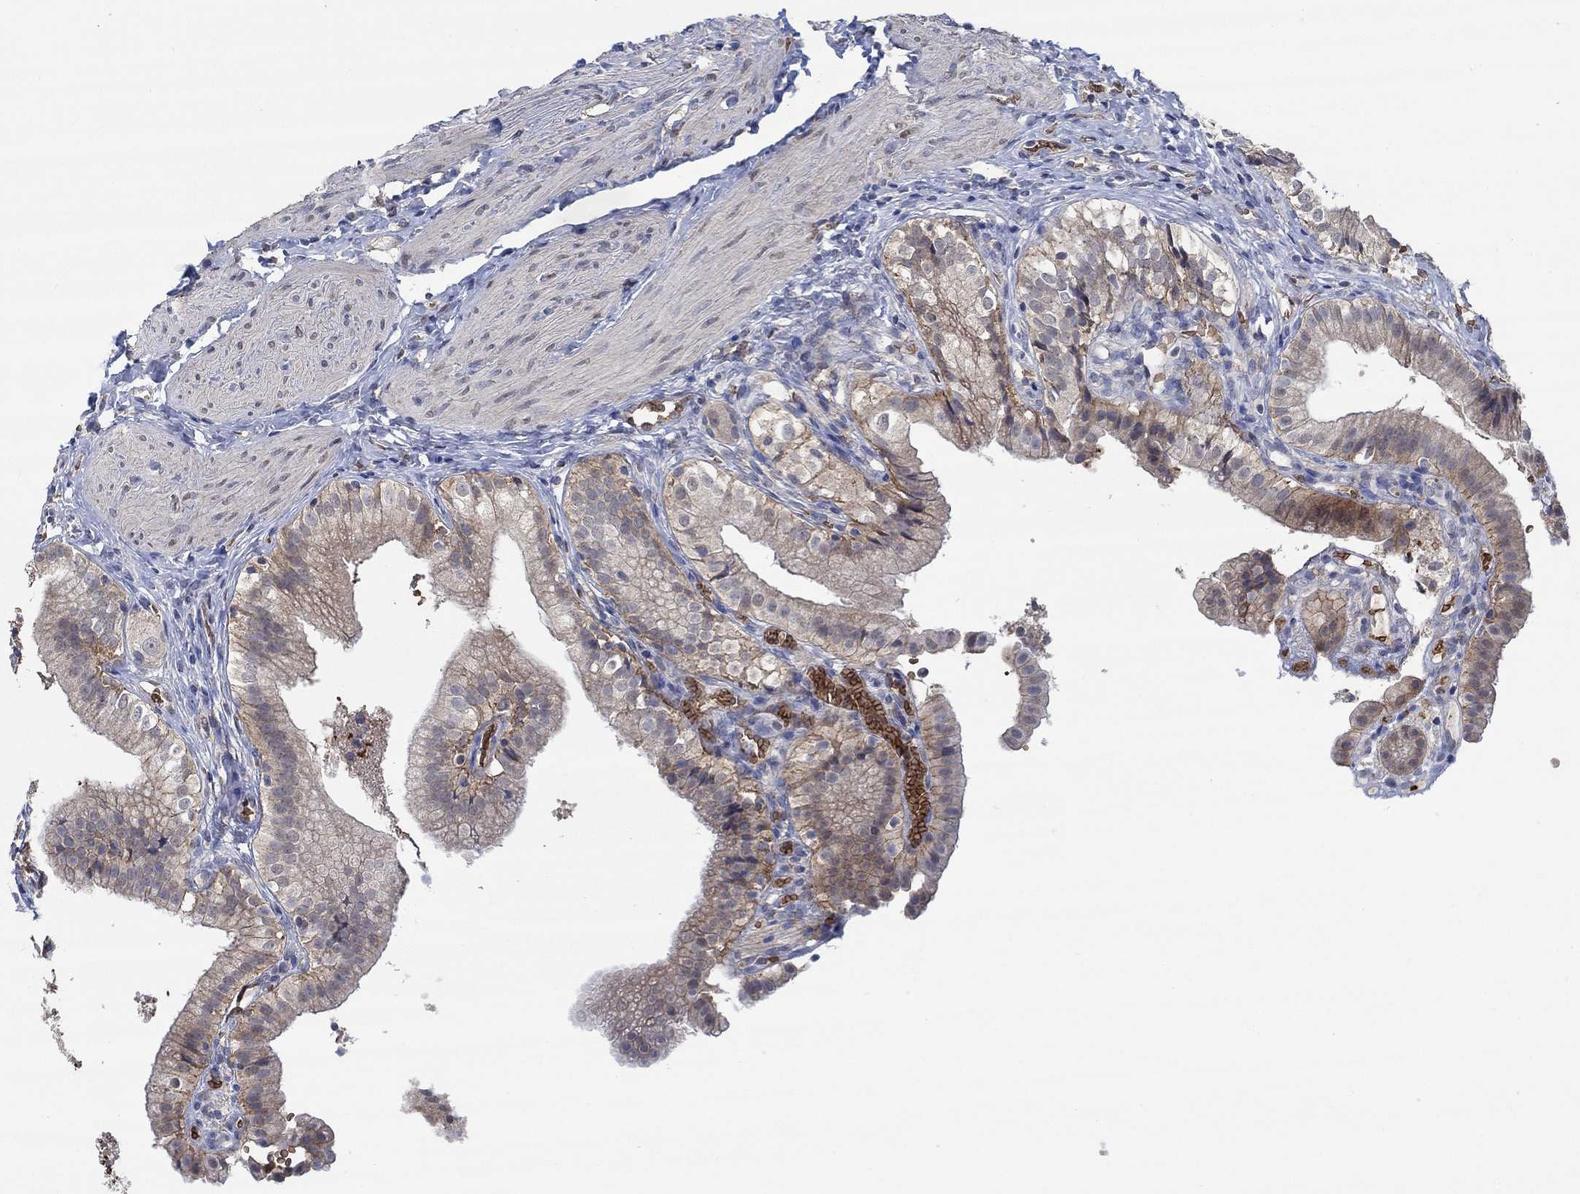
{"staining": {"intensity": "weak", "quantity": "<25%", "location": "cytoplasmic/membranous"}, "tissue": "gallbladder", "cell_type": "Glandular cells", "image_type": "normal", "snomed": [{"axis": "morphology", "description": "Normal tissue, NOS"}, {"axis": "topography", "description": "Gallbladder"}], "caption": "A high-resolution photomicrograph shows immunohistochemistry (IHC) staining of normal gallbladder, which displays no significant positivity in glandular cells. (DAB (3,3'-diaminobenzidine) IHC, high magnification).", "gene": "MPP1", "patient": {"sex": "female", "age": 47}}